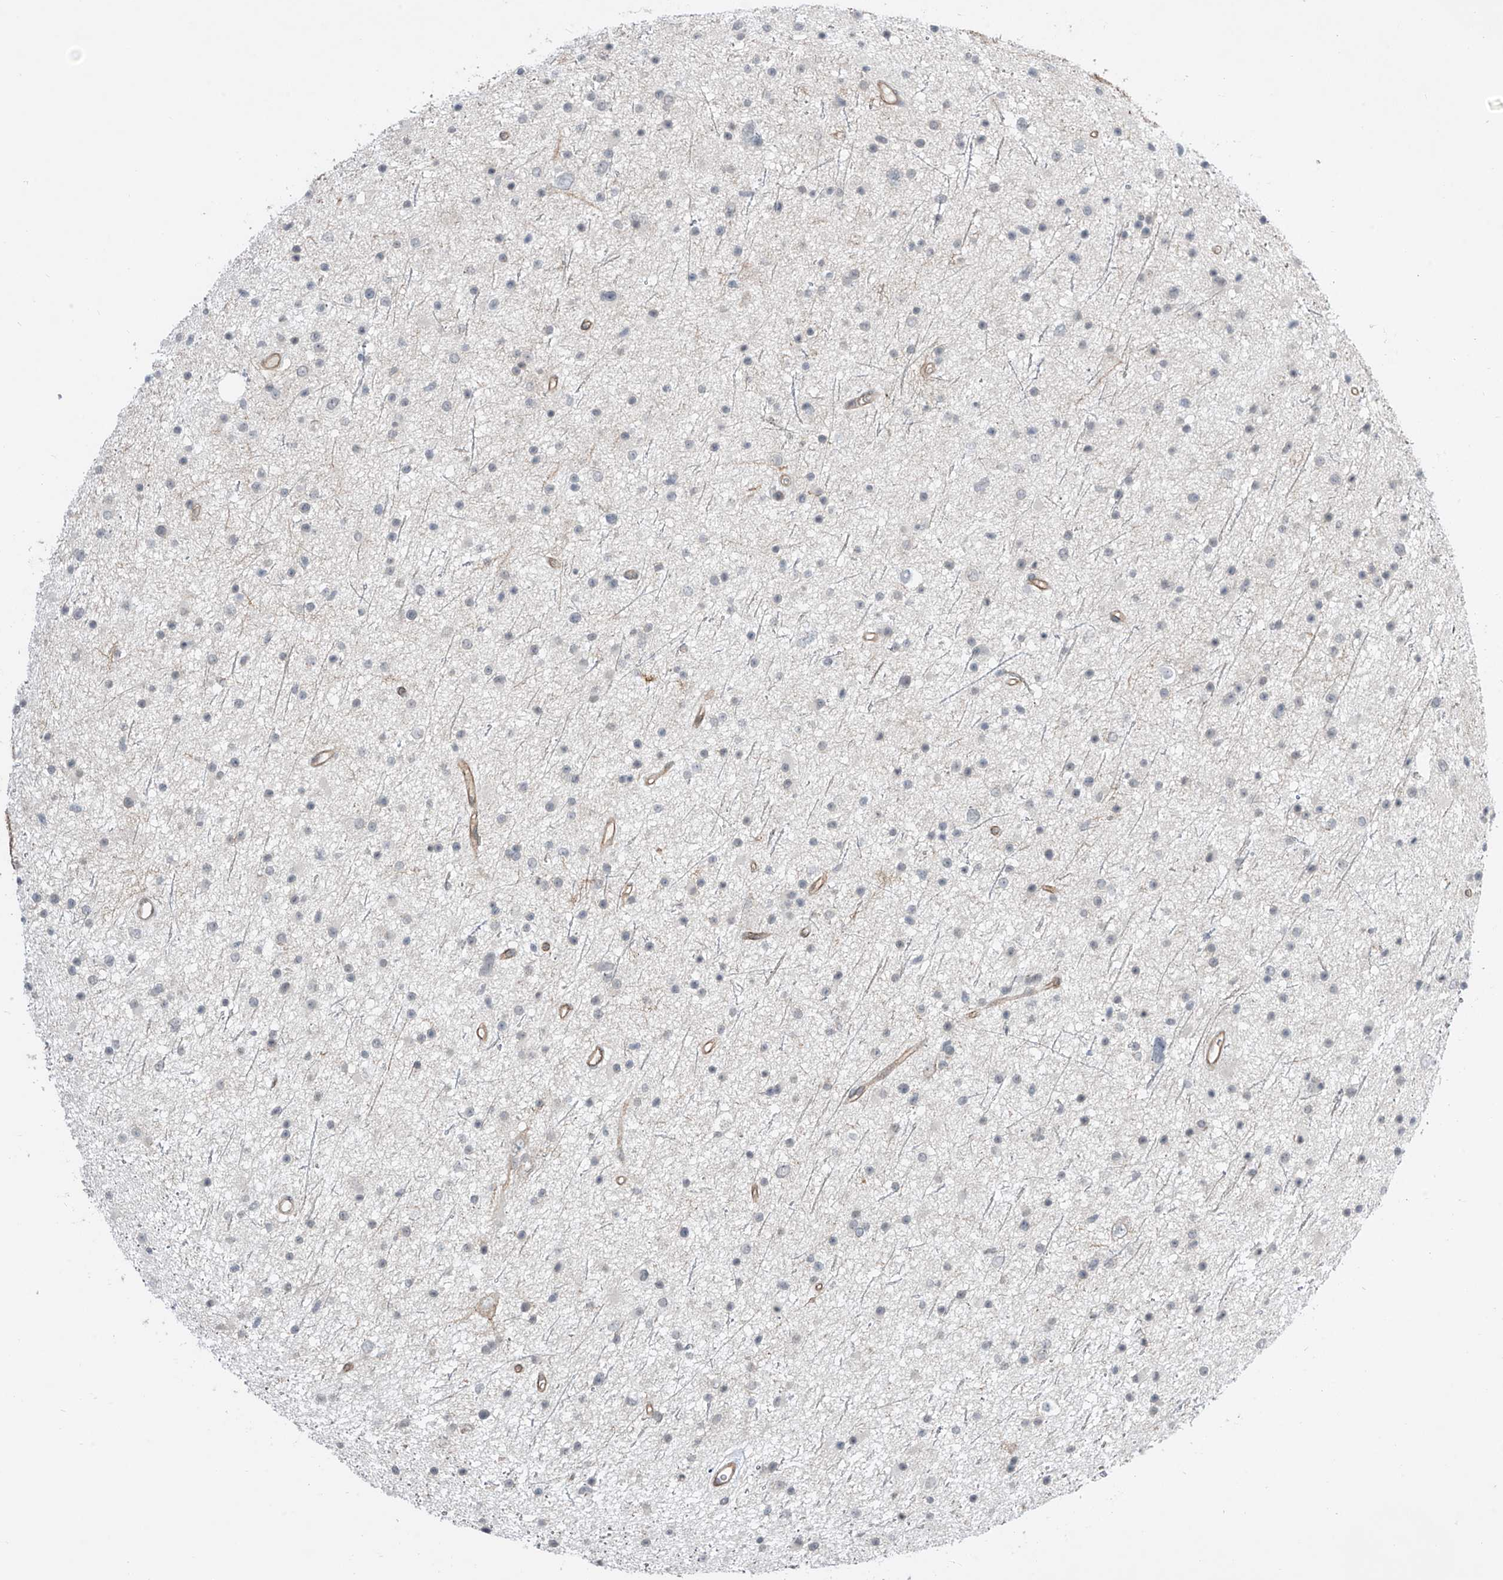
{"staining": {"intensity": "negative", "quantity": "none", "location": "none"}, "tissue": "glioma", "cell_type": "Tumor cells", "image_type": "cancer", "snomed": [{"axis": "morphology", "description": "Glioma, malignant, Low grade"}, {"axis": "topography", "description": "Cerebral cortex"}], "caption": "The immunohistochemistry (IHC) micrograph has no significant positivity in tumor cells of malignant low-grade glioma tissue. The staining was performed using DAB (3,3'-diaminobenzidine) to visualize the protein expression in brown, while the nuclei were stained in blue with hematoxylin (Magnification: 20x).", "gene": "ABLIM2", "patient": {"sex": "female", "age": 39}}